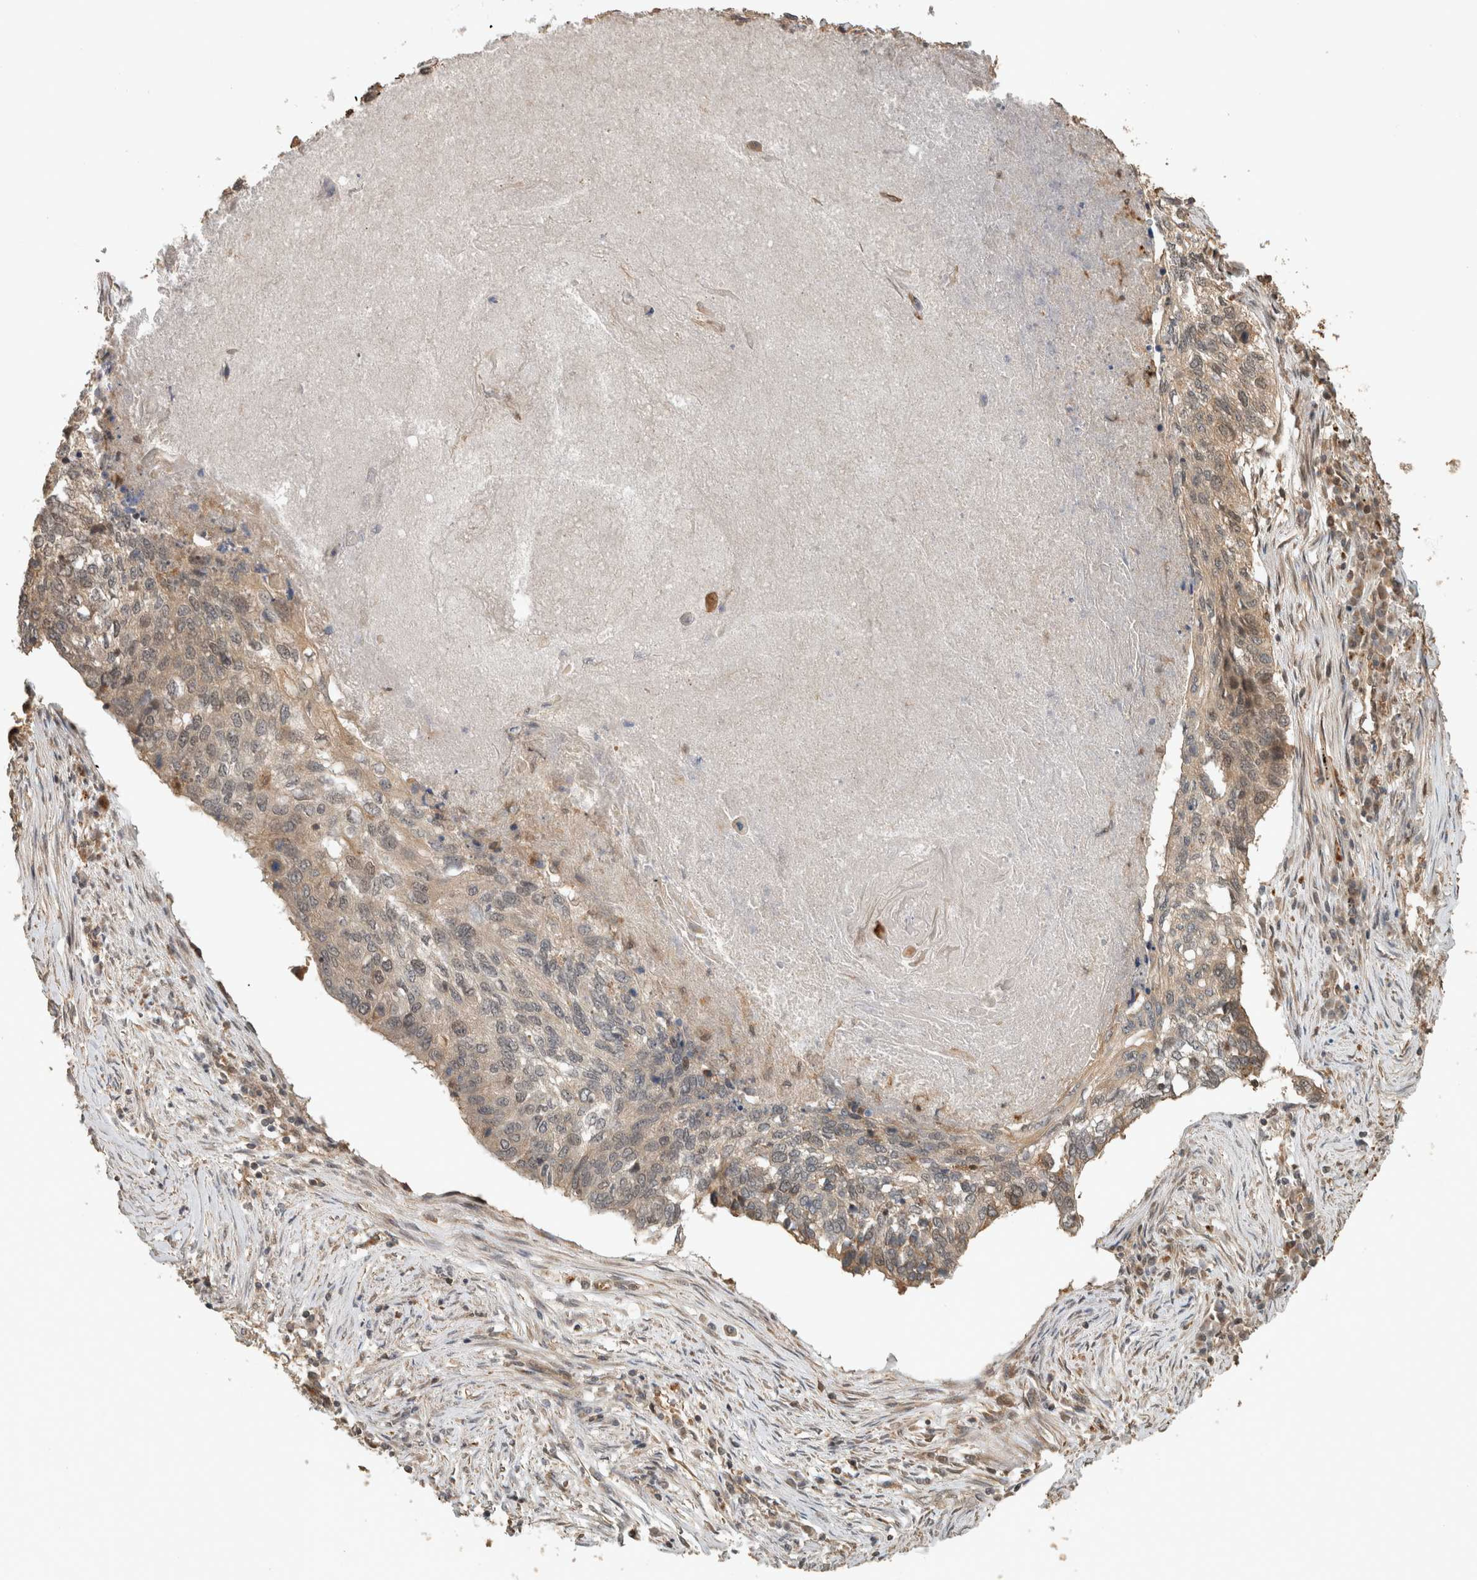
{"staining": {"intensity": "weak", "quantity": "25%-75%", "location": "cytoplasmic/membranous"}, "tissue": "lung cancer", "cell_type": "Tumor cells", "image_type": "cancer", "snomed": [{"axis": "morphology", "description": "Squamous cell carcinoma, NOS"}, {"axis": "topography", "description": "Lung"}], "caption": "There is low levels of weak cytoplasmic/membranous expression in tumor cells of lung cancer, as demonstrated by immunohistochemical staining (brown color).", "gene": "OTUD6B", "patient": {"sex": "female", "age": 63}}